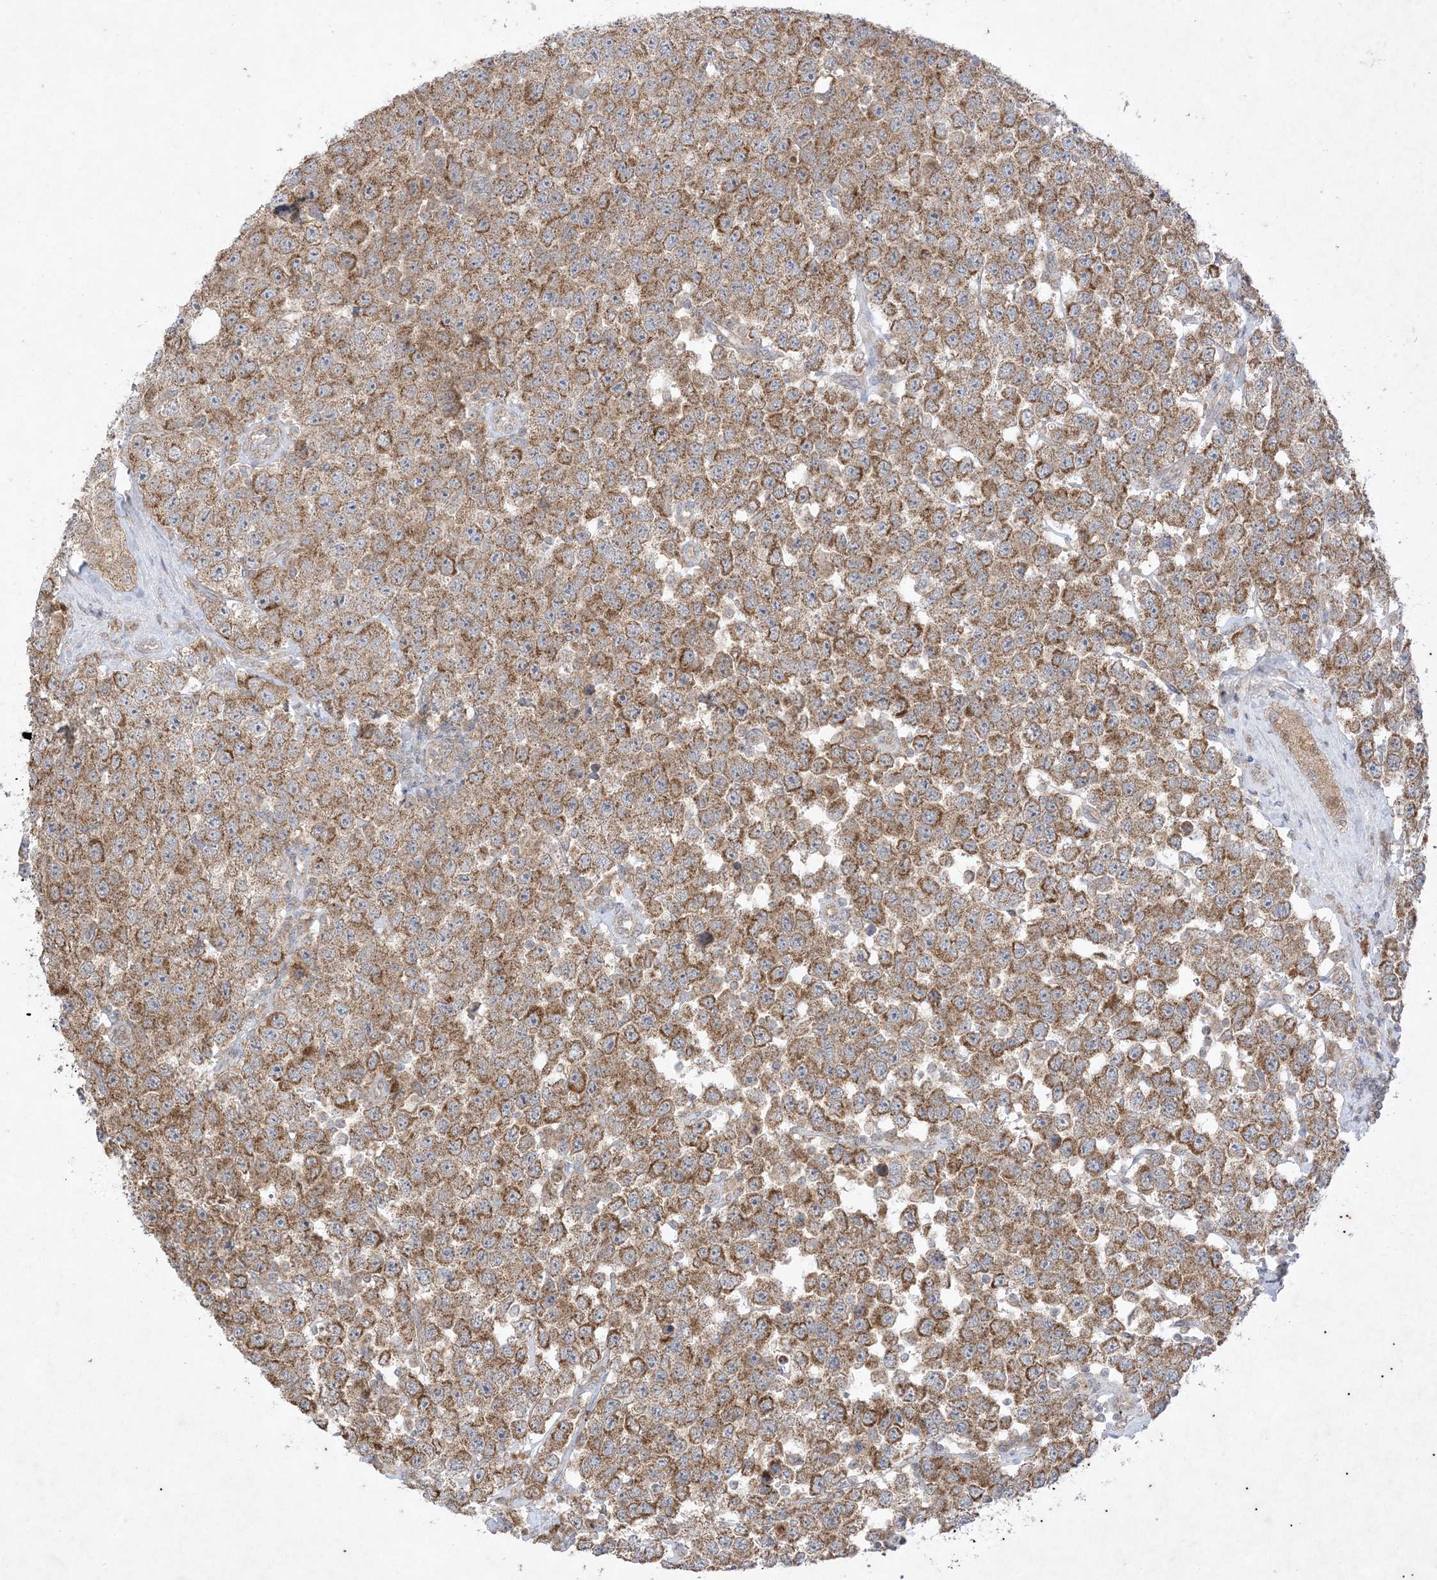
{"staining": {"intensity": "moderate", "quantity": ">75%", "location": "cytoplasmic/membranous"}, "tissue": "testis cancer", "cell_type": "Tumor cells", "image_type": "cancer", "snomed": [{"axis": "morphology", "description": "Seminoma, NOS"}, {"axis": "topography", "description": "Testis"}], "caption": "Seminoma (testis) was stained to show a protein in brown. There is medium levels of moderate cytoplasmic/membranous staining in approximately >75% of tumor cells.", "gene": "UBE2C", "patient": {"sex": "male", "age": 28}}